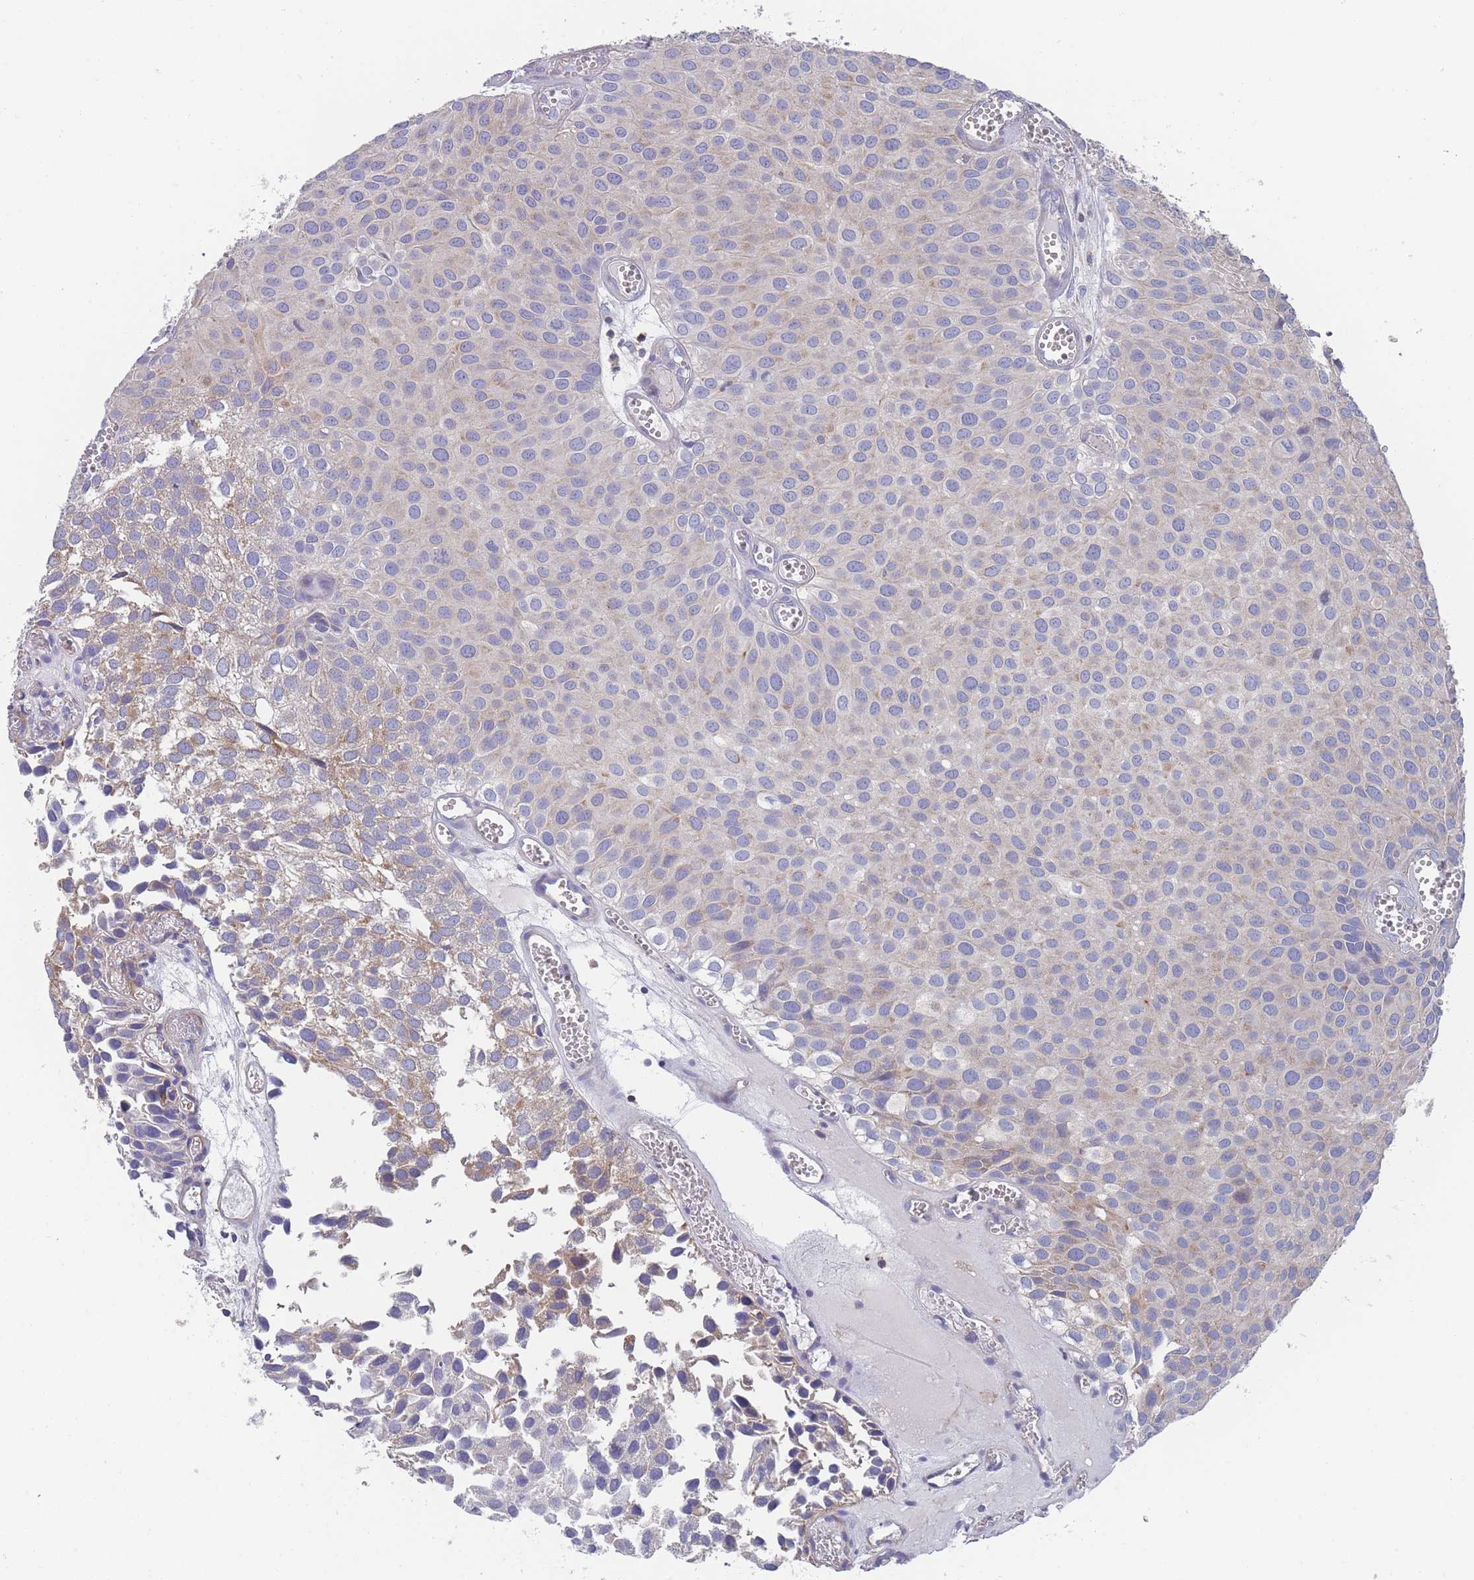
{"staining": {"intensity": "moderate", "quantity": "<25%", "location": "cytoplasmic/membranous"}, "tissue": "urothelial cancer", "cell_type": "Tumor cells", "image_type": "cancer", "snomed": [{"axis": "morphology", "description": "Urothelial carcinoma, Low grade"}, {"axis": "topography", "description": "Urinary bladder"}], "caption": "IHC histopathology image of neoplastic tissue: human low-grade urothelial carcinoma stained using immunohistochemistry (IHC) exhibits low levels of moderate protein expression localized specifically in the cytoplasmic/membranous of tumor cells, appearing as a cytoplasmic/membranous brown color.", "gene": "SCCPDH", "patient": {"sex": "male", "age": 88}}